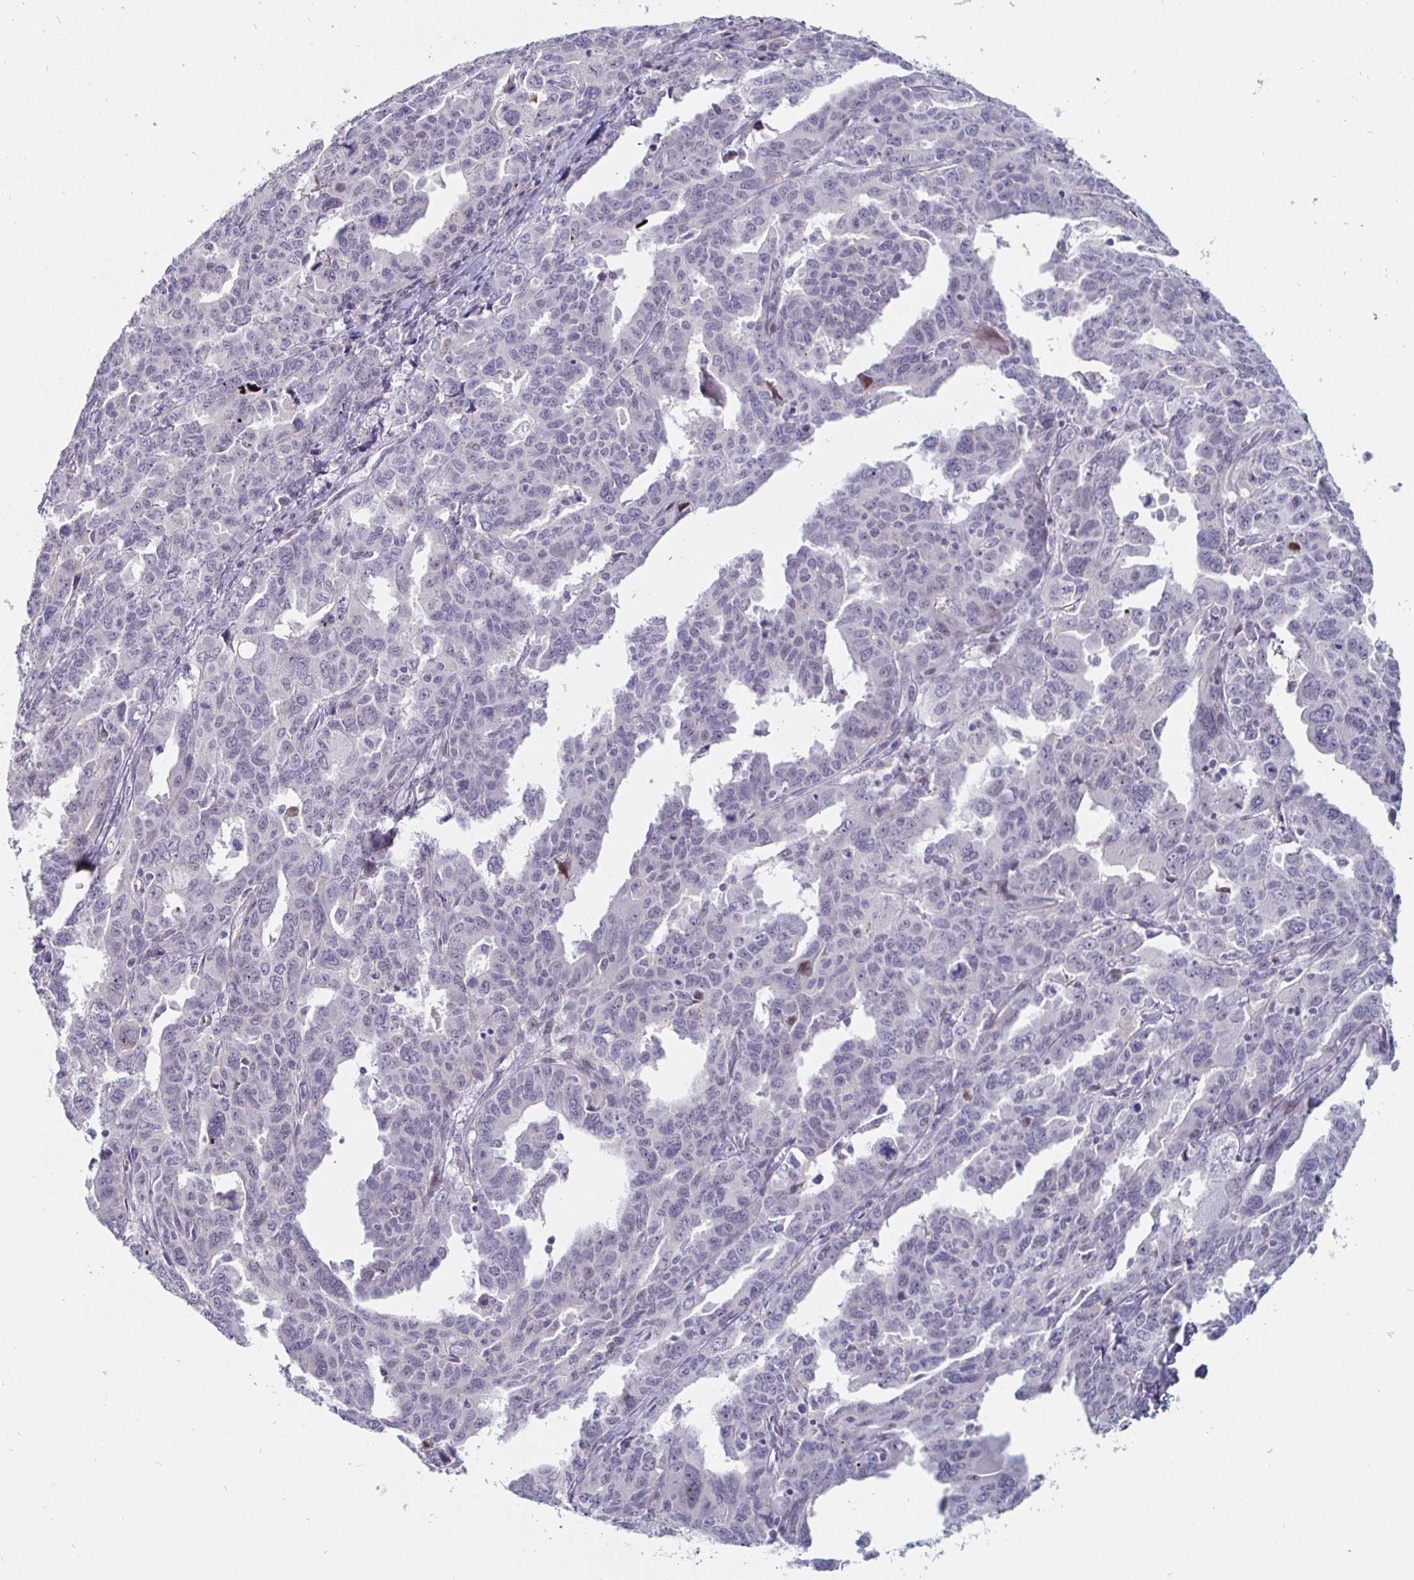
{"staining": {"intensity": "negative", "quantity": "none", "location": "none"}, "tissue": "ovarian cancer", "cell_type": "Tumor cells", "image_type": "cancer", "snomed": [{"axis": "morphology", "description": "Adenocarcinoma, NOS"}, {"axis": "morphology", "description": "Carcinoma, endometroid"}, {"axis": "topography", "description": "Ovary"}], "caption": "The micrograph demonstrates no significant positivity in tumor cells of ovarian cancer.", "gene": "DMRTB1", "patient": {"sex": "female", "age": 72}}